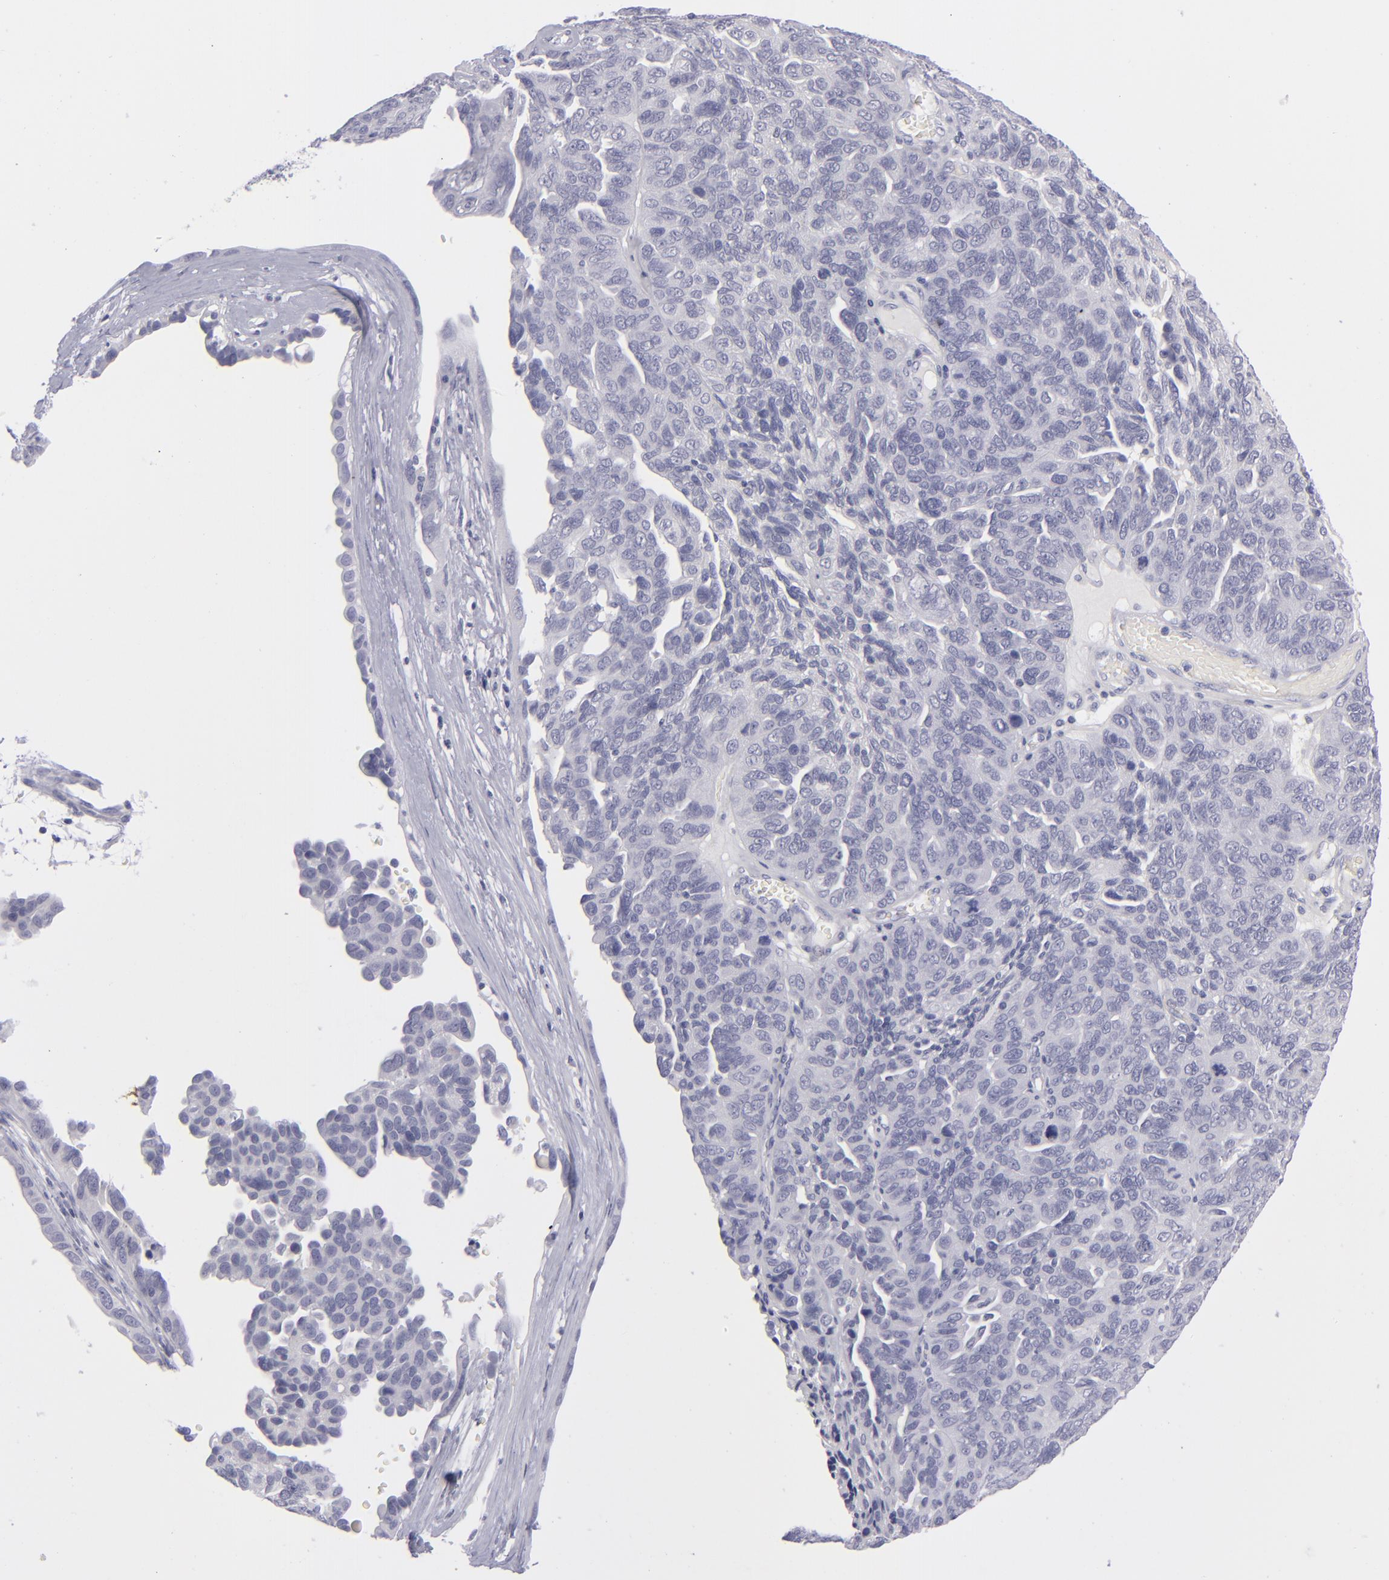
{"staining": {"intensity": "negative", "quantity": "none", "location": "none"}, "tissue": "ovarian cancer", "cell_type": "Tumor cells", "image_type": "cancer", "snomed": [{"axis": "morphology", "description": "Cystadenocarcinoma, serous, NOS"}, {"axis": "topography", "description": "Ovary"}], "caption": "Ovarian serous cystadenocarcinoma was stained to show a protein in brown. There is no significant staining in tumor cells. The staining was performed using DAB (3,3'-diaminobenzidine) to visualize the protein expression in brown, while the nuclei were stained in blue with hematoxylin (Magnification: 20x).", "gene": "ITGB4", "patient": {"sex": "female", "age": 64}}